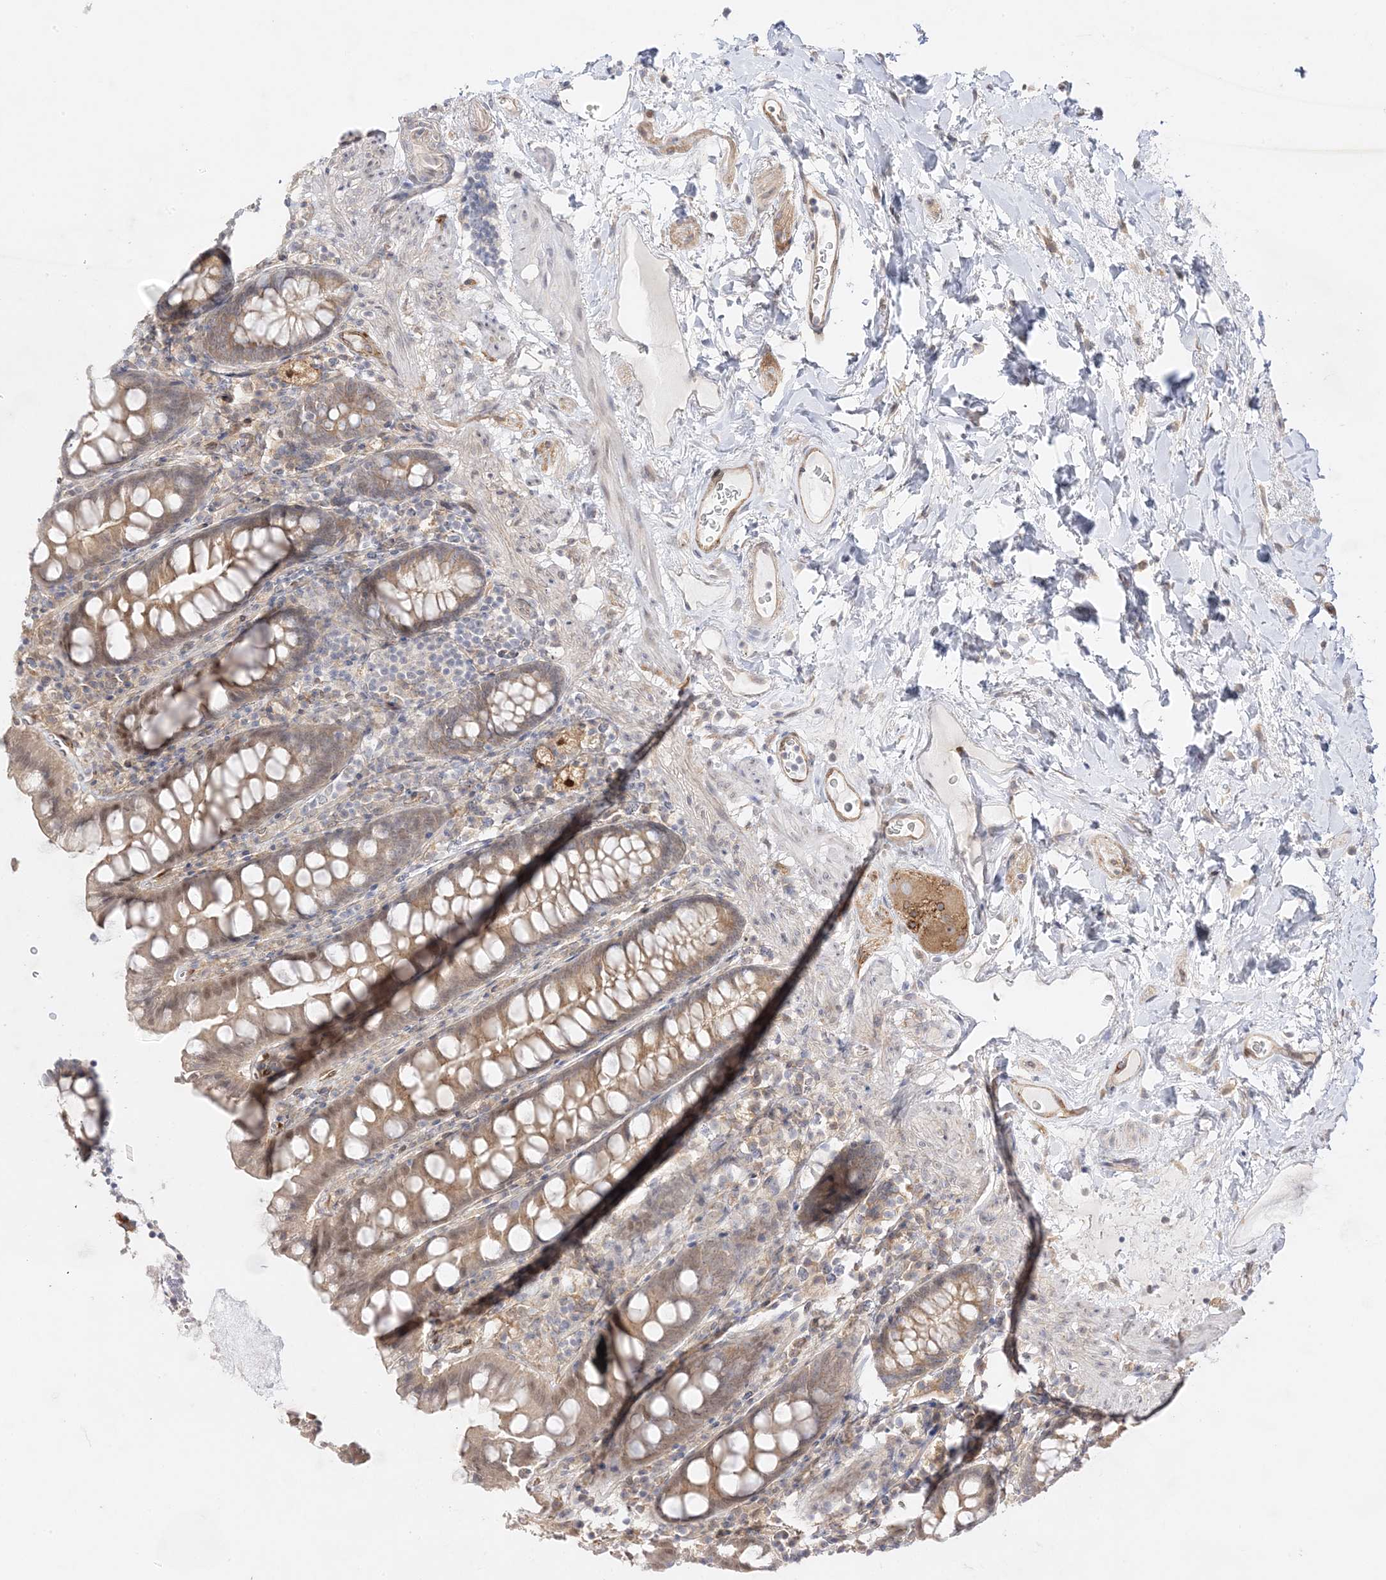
{"staining": {"intensity": "moderate", "quantity": "25%-75%", "location": "cytoplasmic/membranous"}, "tissue": "colon", "cell_type": "Endothelial cells", "image_type": "normal", "snomed": [{"axis": "morphology", "description": "Normal tissue, NOS"}, {"axis": "topography", "description": "Colon"}], "caption": "The micrograph exhibits staining of unremarkable colon, revealing moderate cytoplasmic/membranous protein positivity (brown color) within endothelial cells.", "gene": "C2CD2", "patient": {"sex": "female", "age": 79}}